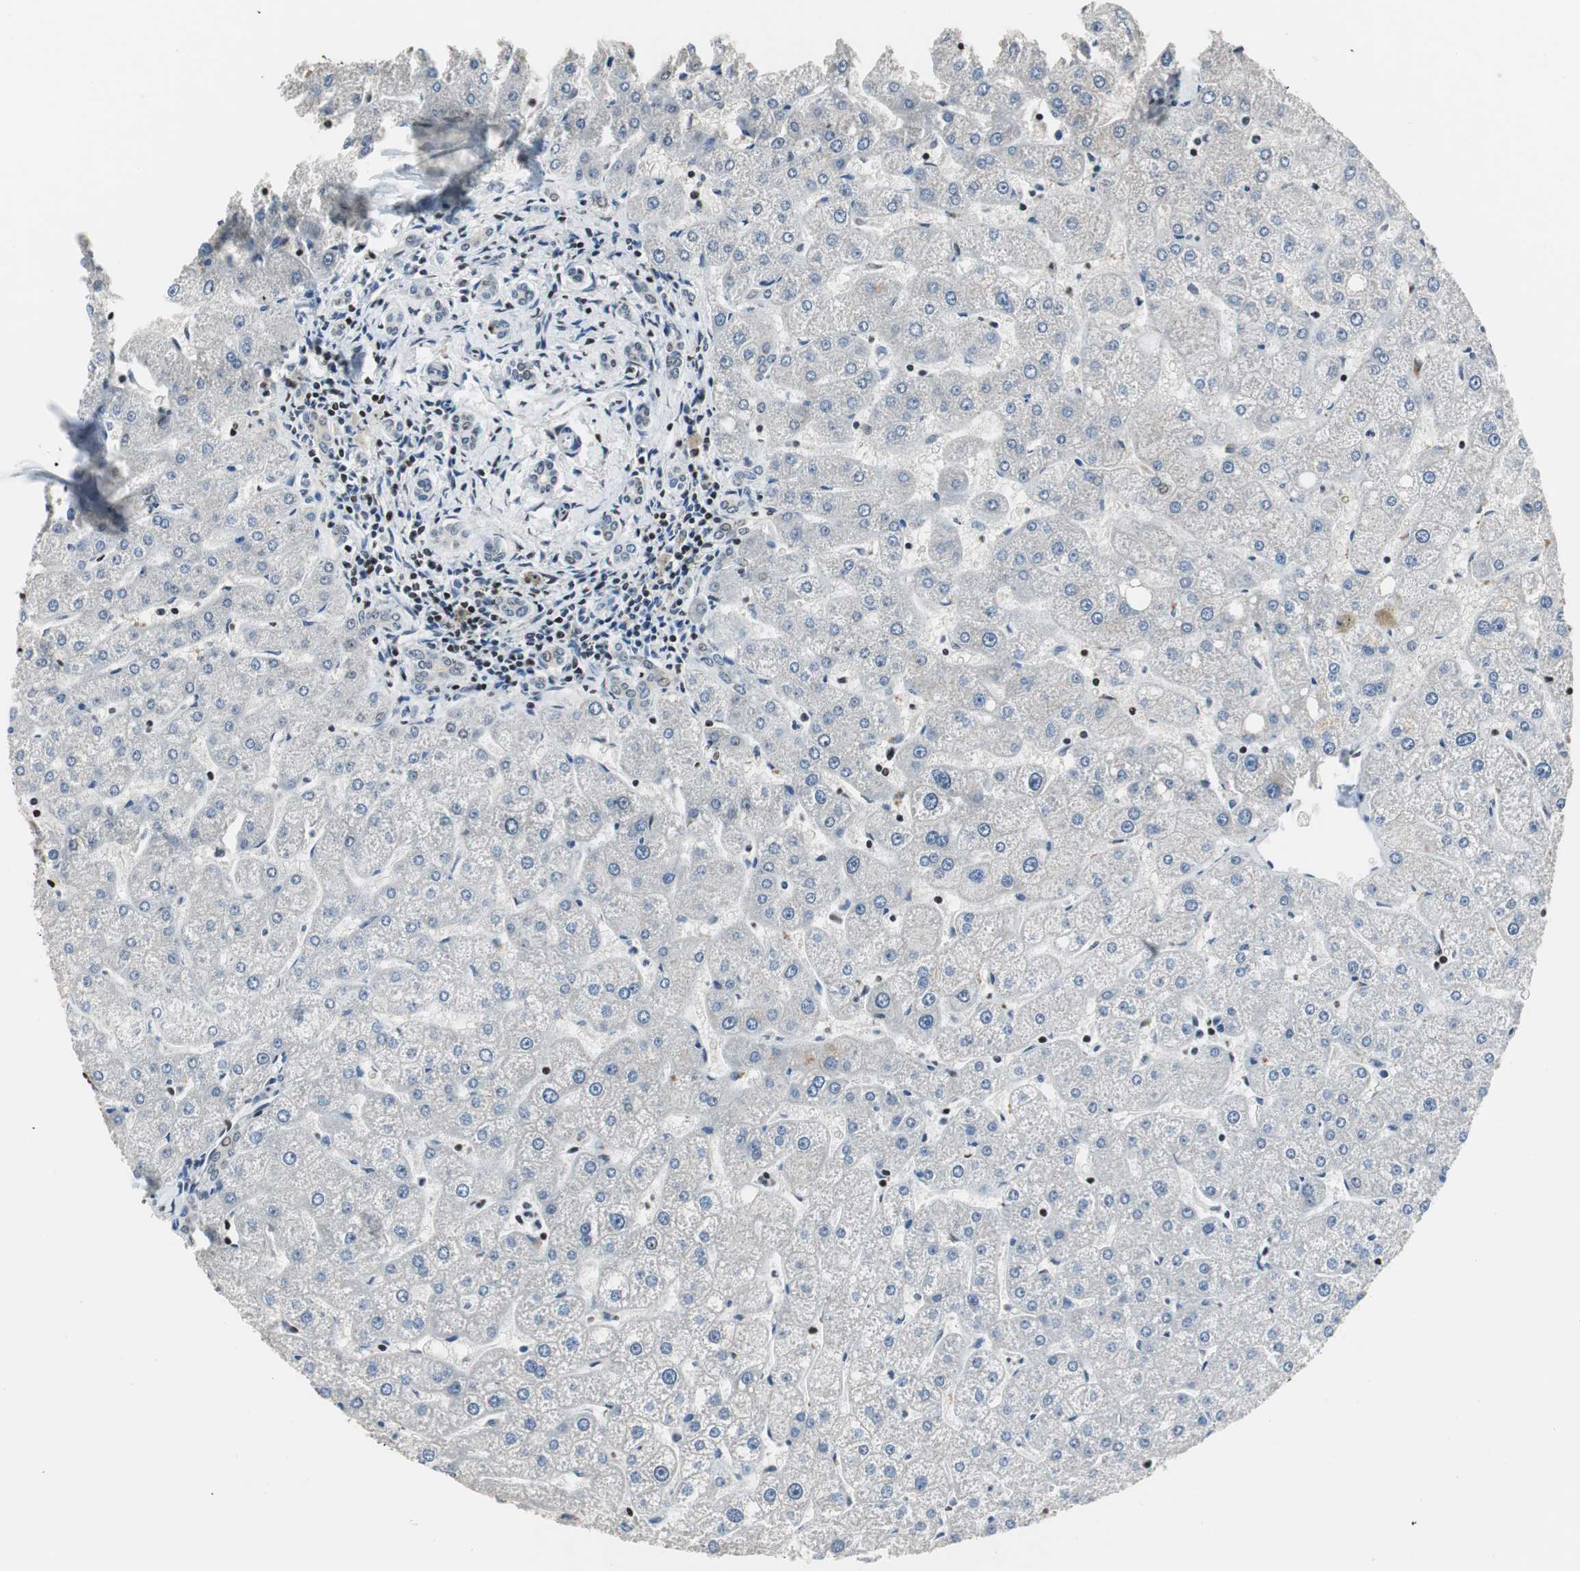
{"staining": {"intensity": "negative", "quantity": "none", "location": "none"}, "tissue": "liver", "cell_type": "Cholangiocytes", "image_type": "normal", "snomed": [{"axis": "morphology", "description": "Normal tissue, NOS"}, {"axis": "topography", "description": "Liver"}], "caption": "Histopathology image shows no protein expression in cholangiocytes of unremarkable liver.", "gene": "PAXIP1", "patient": {"sex": "male", "age": 67}}